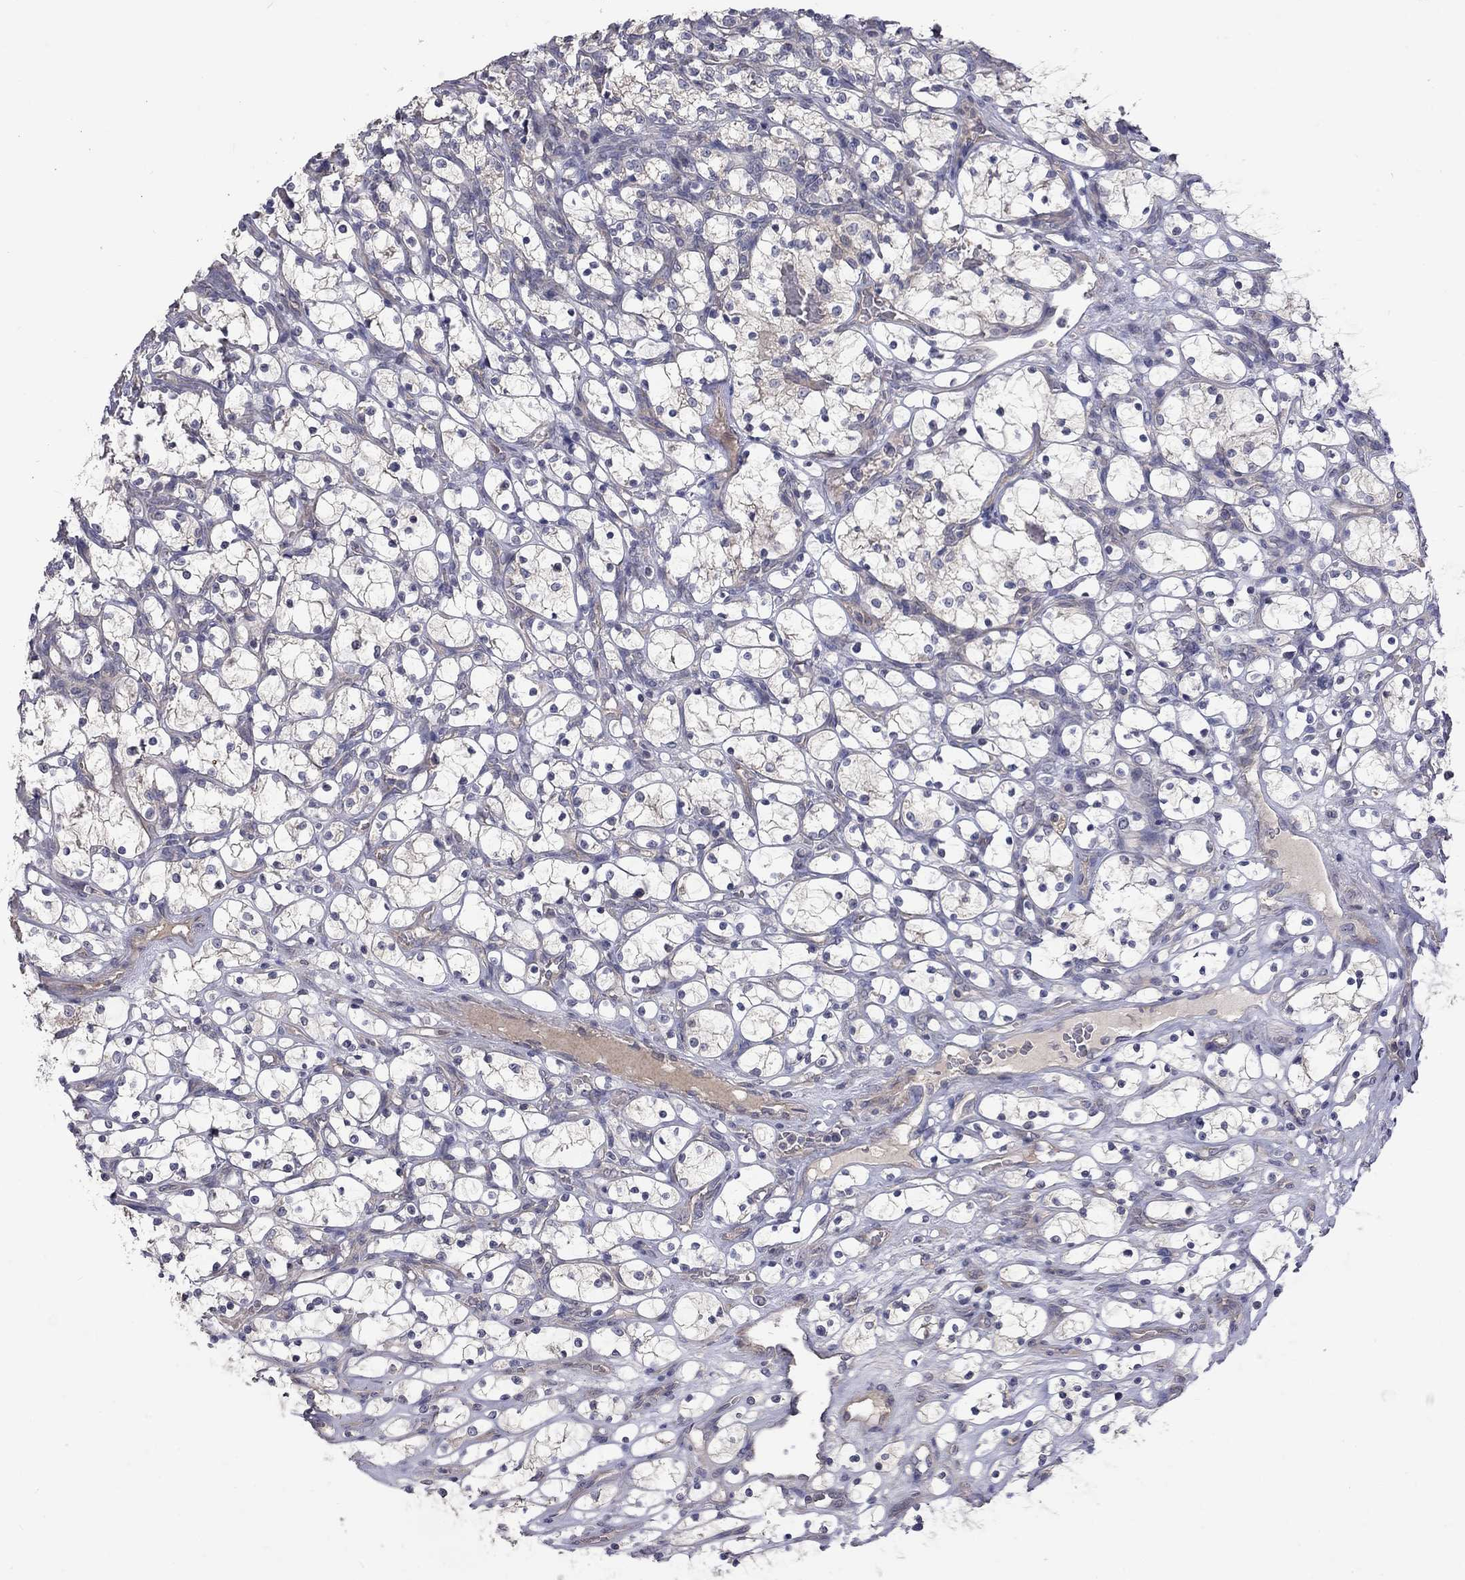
{"staining": {"intensity": "negative", "quantity": "none", "location": "none"}, "tissue": "renal cancer", "cell_type": "Tumor cells", "image_type": "cancer", "snomed": [{"axis": "morphology", "description": "Adenocarcinoma, NOS"}, {"axis": "topography", "description": "Kidney"}], "caption": "An image of renal cancer (adenocarcinoma) stained for a protein shows no brown staining in tumor cells.", "gene": "SLC39A14", "patient": {"sex": "female", "age": 69}}